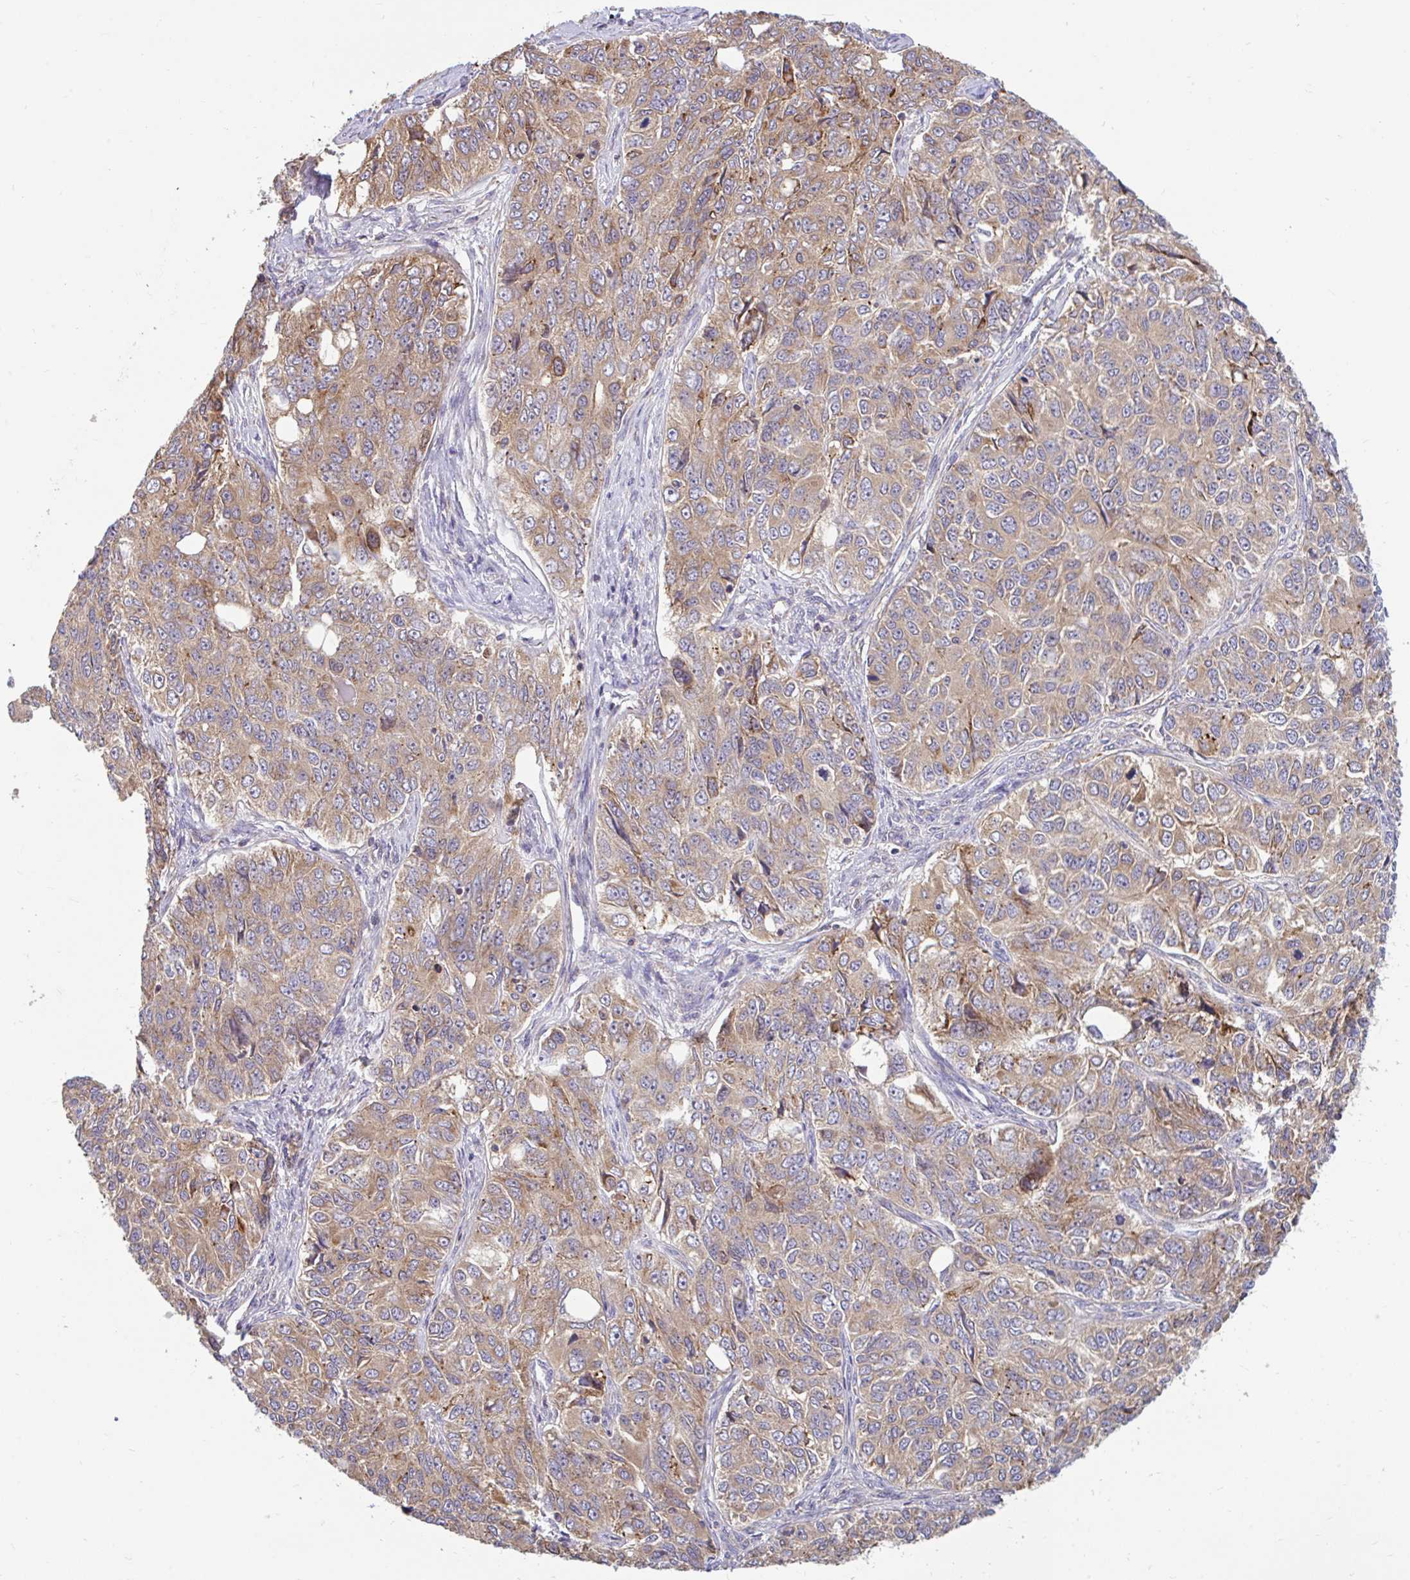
{"staining": {"intensity": "moderate", "quantity": ">75%", "location": "cytoplasmic/membranous"}, "tissue": "ovarian cancer", "cell_type": "Tumor cells", "image_type": "cancer", "snomed": [{"axis": "morphology", "description": "Carcinoma, endometroid"}, {"axis": "topography", "description": "Ovary"}], "caption": "The micrograph demonstrates a brown stain indicating the presence of a protein in the cytoplasmic/membranous of tumor cells in ovarian cancer (endometroid carcinoma).", "gene": "RALBP1", "patient": {"sex": "female", "age": 51}}